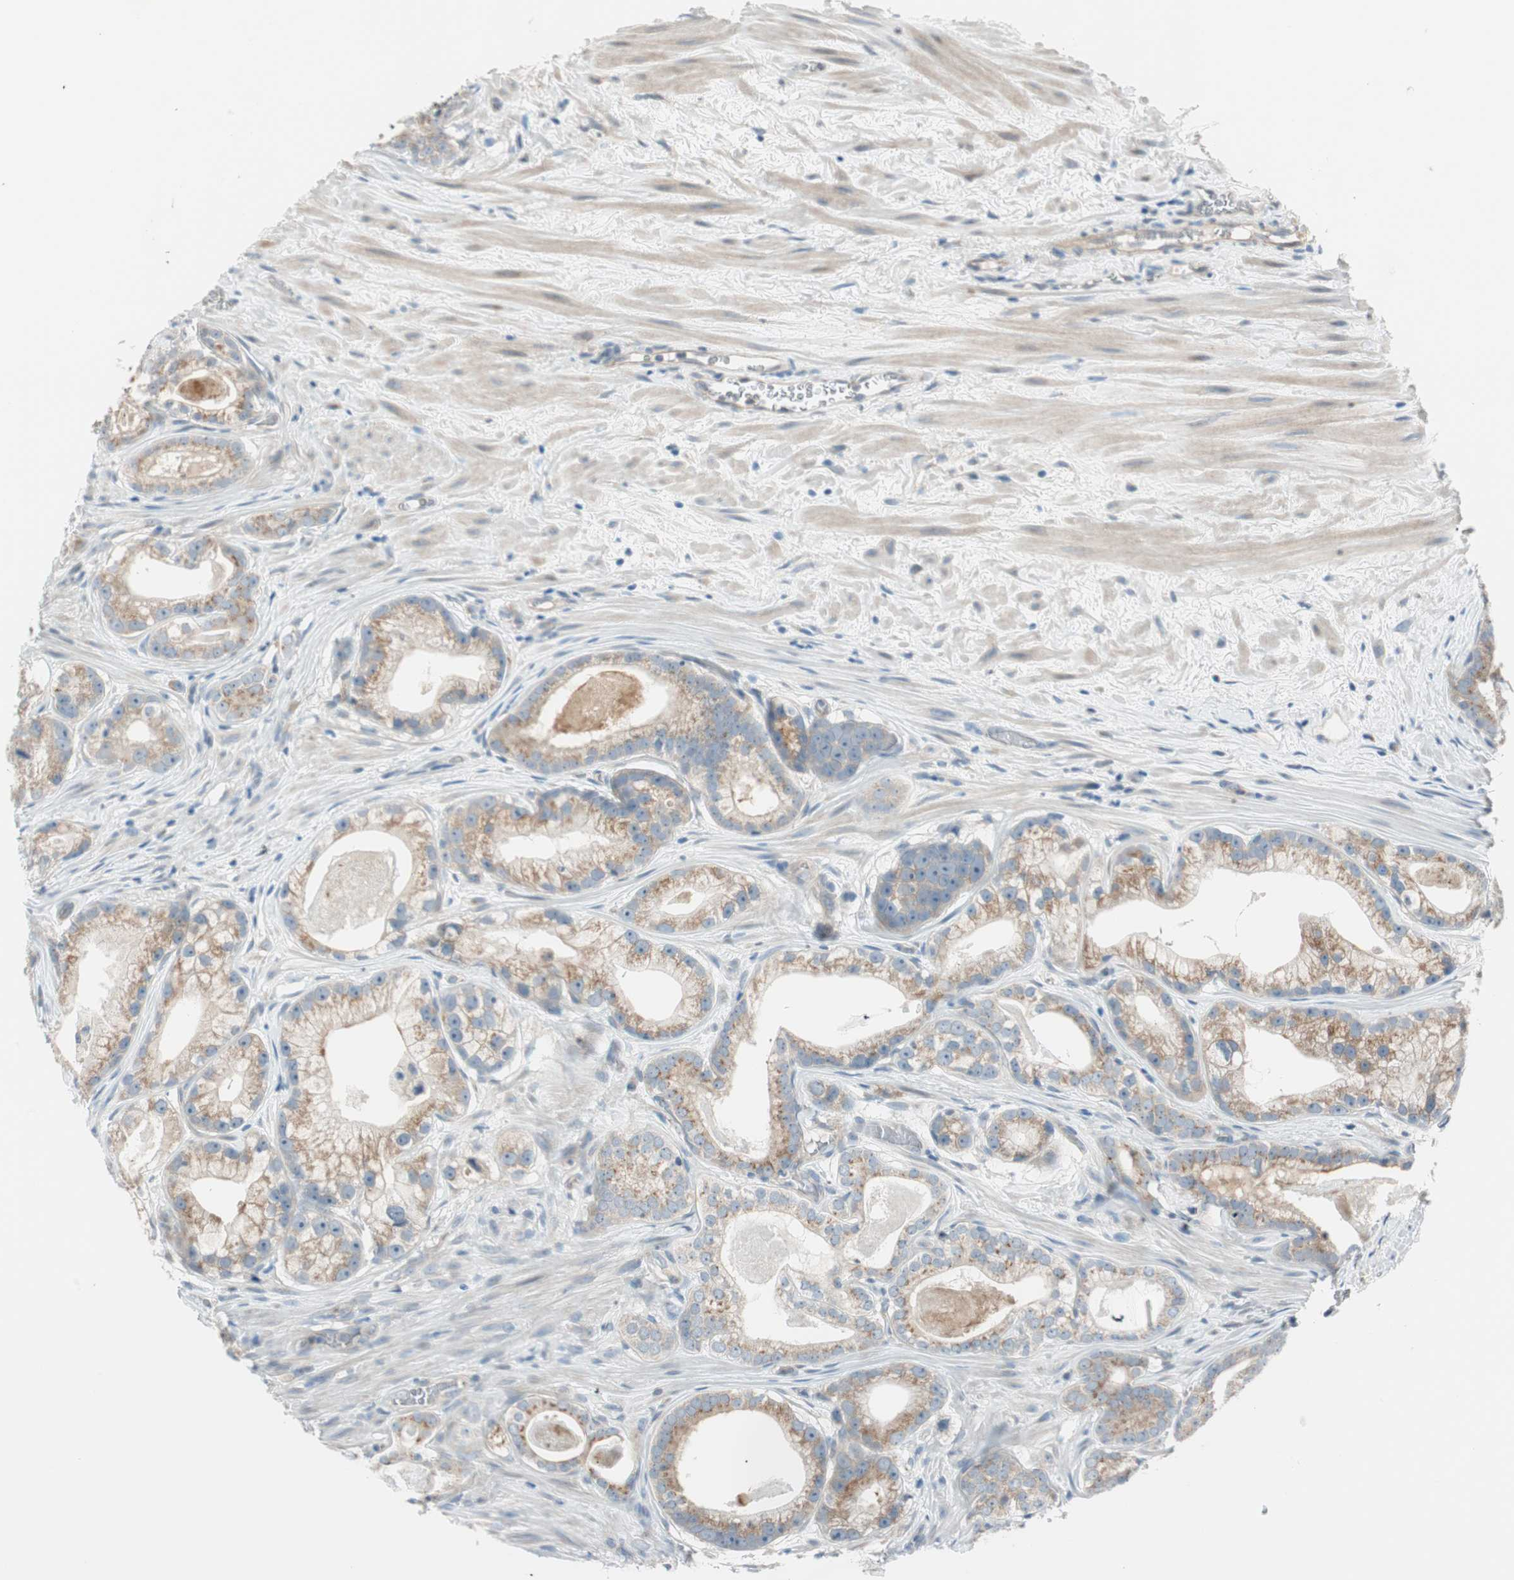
{"staining": {"intensity": "moderate", "quantity": ">75%", "location": "cytoplasmic/membranous"}, "tissue": "prostate cancer", "cell_type": "Tumor cells", "image_type": "cancer", "snomed": [{"axis": "morphology", "description": "Adenocarcinoma, Low grade"}, {"axis": "topography", "description": "Prostate"}], "caption": "A high-resolution image shows immunohistochemistry staining of prostate adenocarcinoma (low-grade), which exhibits moderate cytoplasmic/membranous expression in about >75% of tumor cells.", "gene": "CGRRF1", "patient": {"sex": "male", "age": 59}}